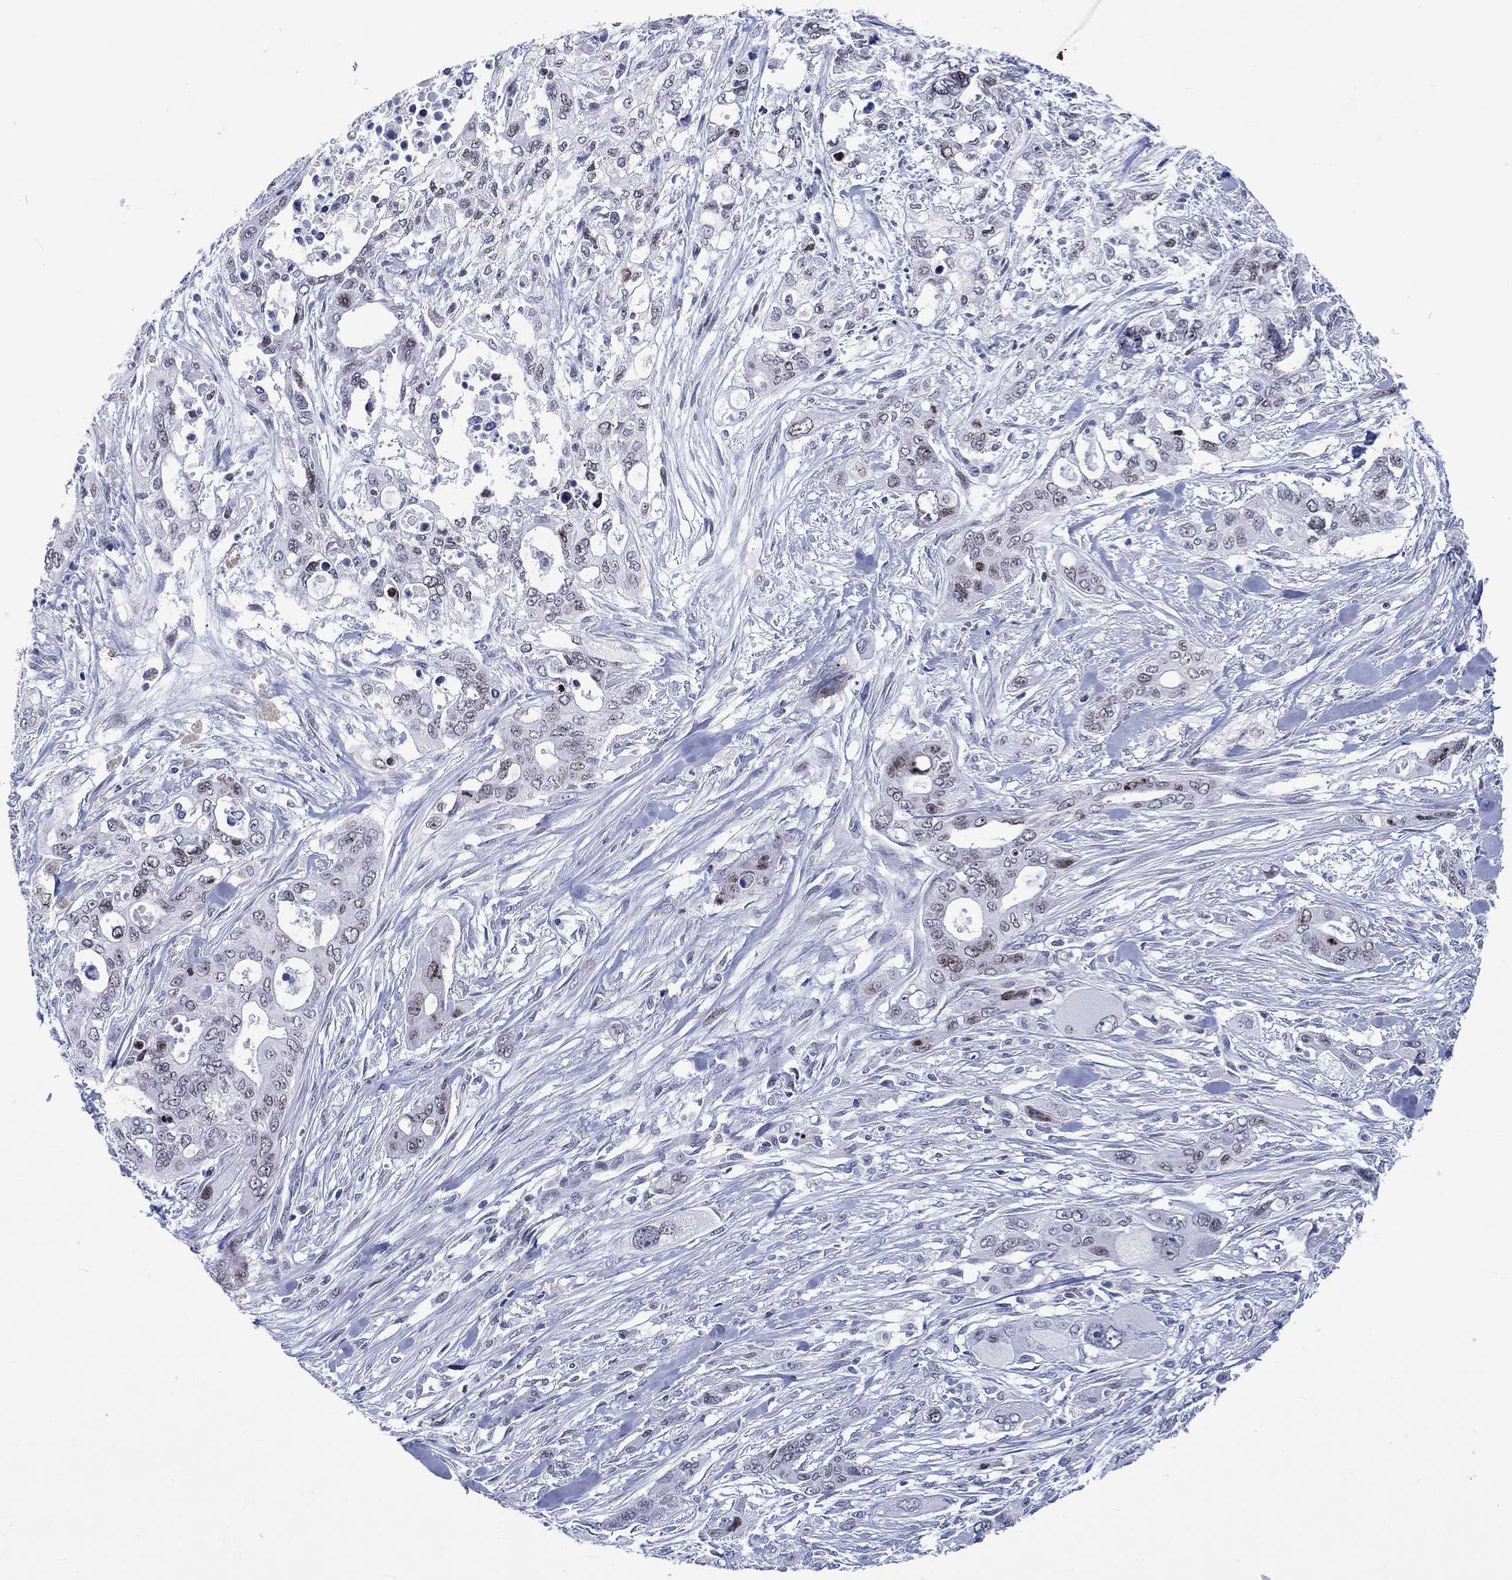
{"staining": {"intensity": "moderate", "quantity": "<25%", "location": "nuclear"}, "tissue": "pancreatic cancer", "cell_type": "Tumor cells", "image_type": "cancer", "snomed": [{"axis": "morphology", "description": "Adenocarcinoma, NOS"}, {"axis": "topography", "description": "Pancreas"}], "caption": "Approximately <25% of tumor cells in human pancreatic cancer (adenocarcinoma) display moderate nuclear protein staining as visualized by brown immunohistochemical staining.", "gene": "CDCA2", "patient": {"sex": "male", "age": 47}}